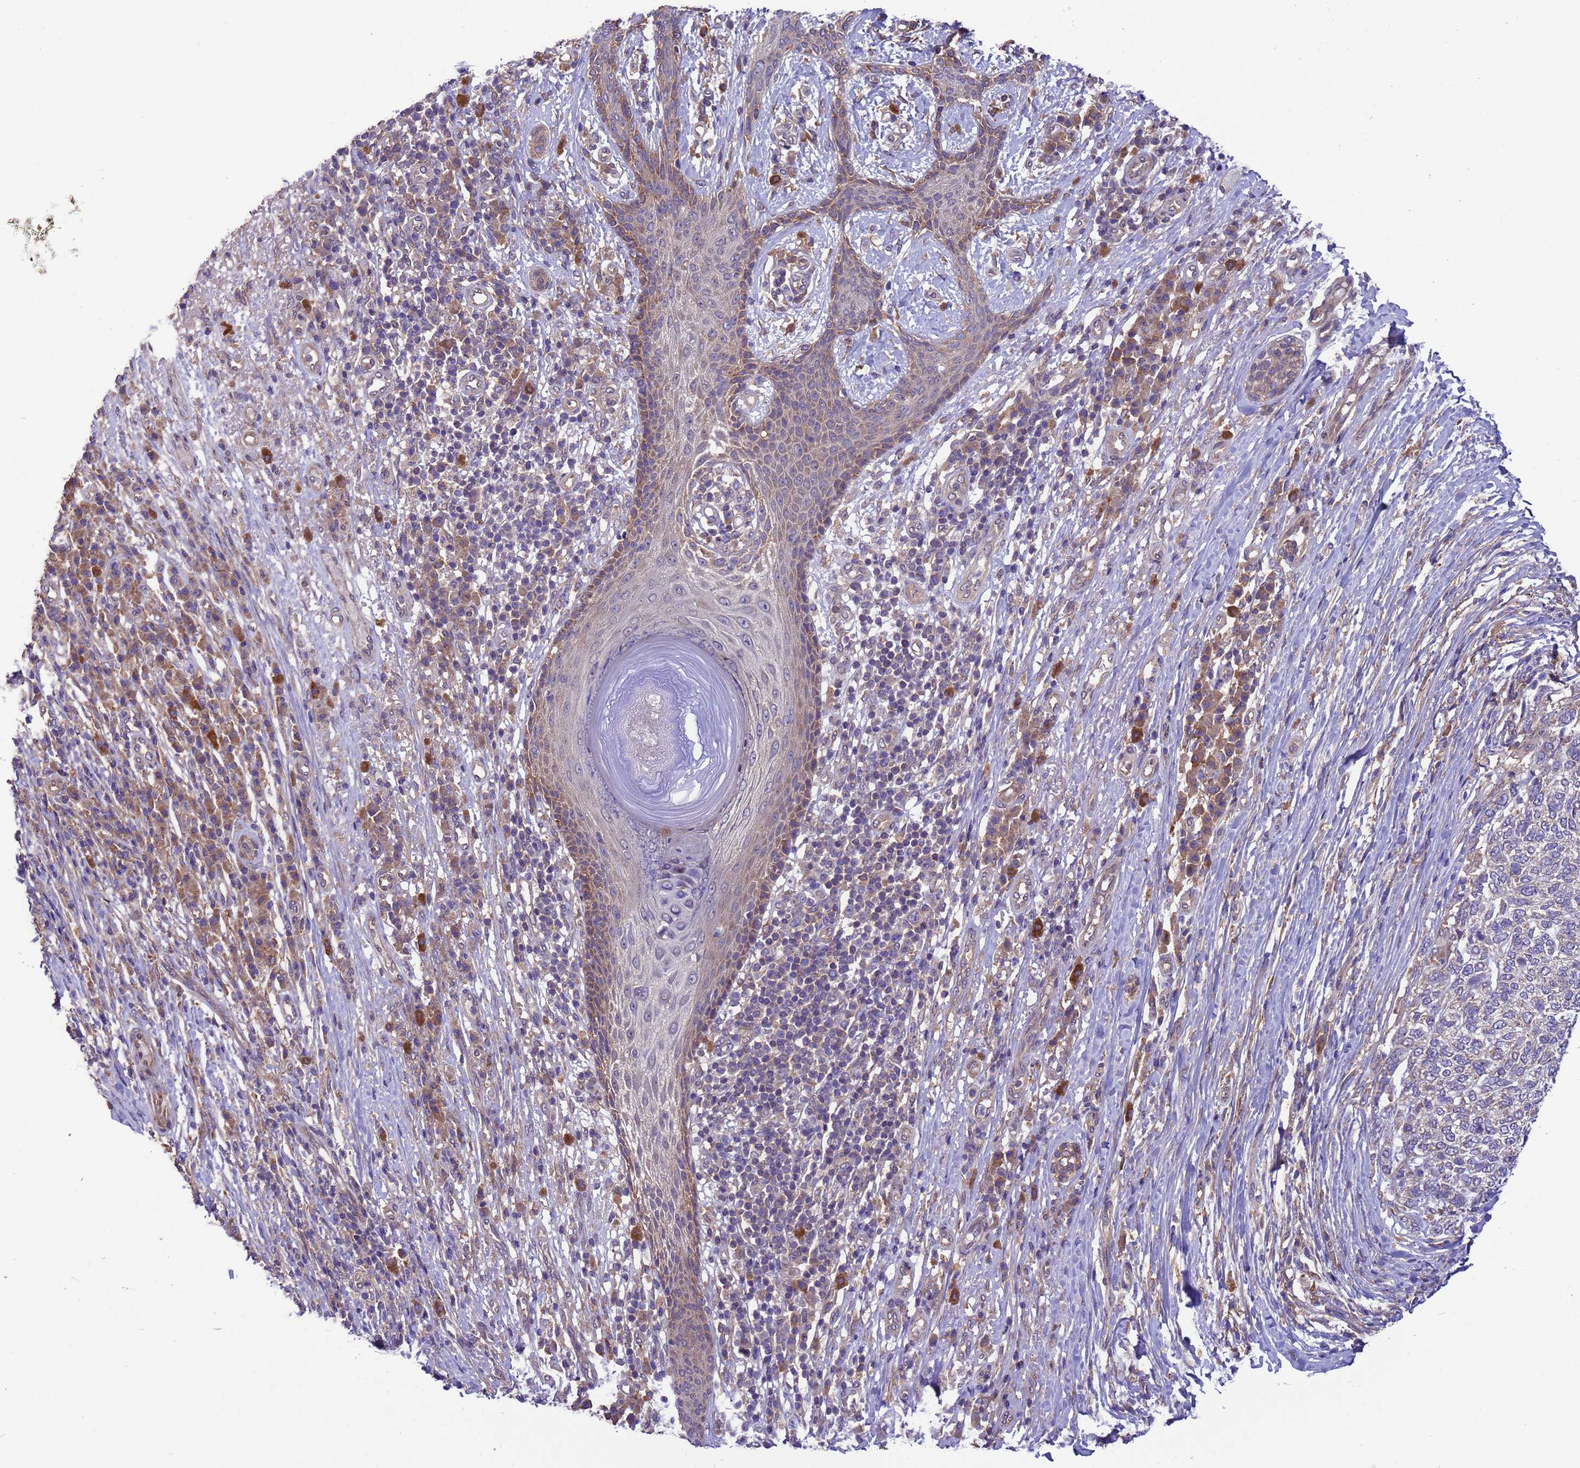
{"staining": {"intensity": "negative", "quantity": "none", "location": "none"}, "tissue": "skin cancer", "cell_type": "Tumor cells", "image_type": "cancer", "snomed": [{"axis": "morphology", "description": "Basal cell carcinoma"}, {"axis": "topography", "description": "Skin"}], "caption": "High magnification brightfield microscopy of skin cancer stained with DAB (3,3'-diaminobenzidine) (brown) and counterstained with hematoxylin (blue): tumor cells show no significant positivity.", "gene": "ARHGAP12", "patient": {"sex": "female", "age": 65}}